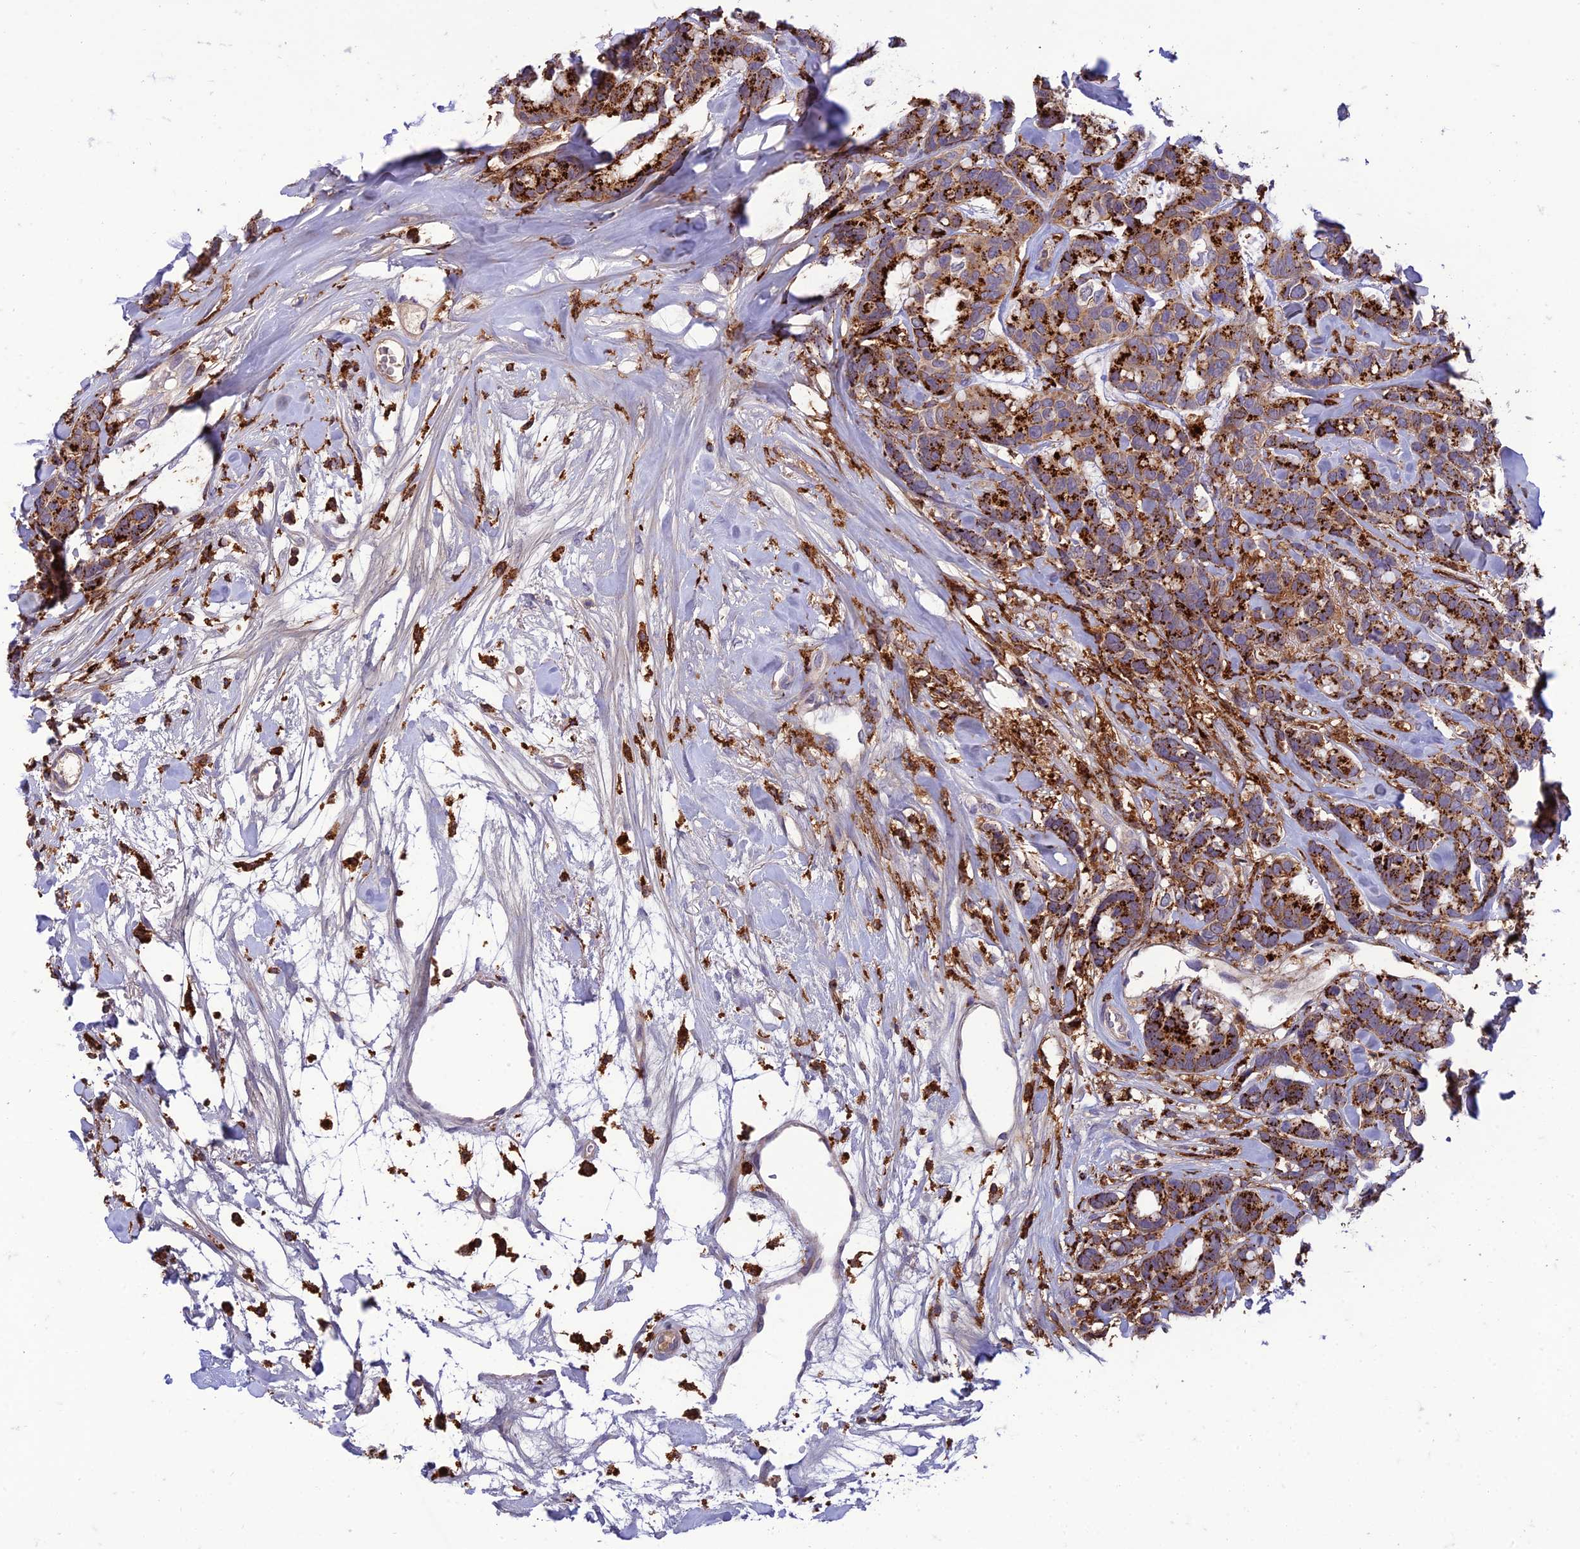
{"staining": {"intensity": "strong", "quantity": ">75%", "location": "cytoplasmic/membranous"}, "tissue": "breast cancer", "cell_type": "Tumor cells", "image_type": "cancer", "snomed": [{"axis": "morphology", "description": "Duct carcinoma"}, {"axis": "topography", "description": "Breast"}], "caption": "Protein expression analysis of breast cancer displays strong cytoplasmic/membranous expression in approximately >75% of tumor cells.", "gene": "IRAK3", "patient": {"sex": "female", "age": 87}}